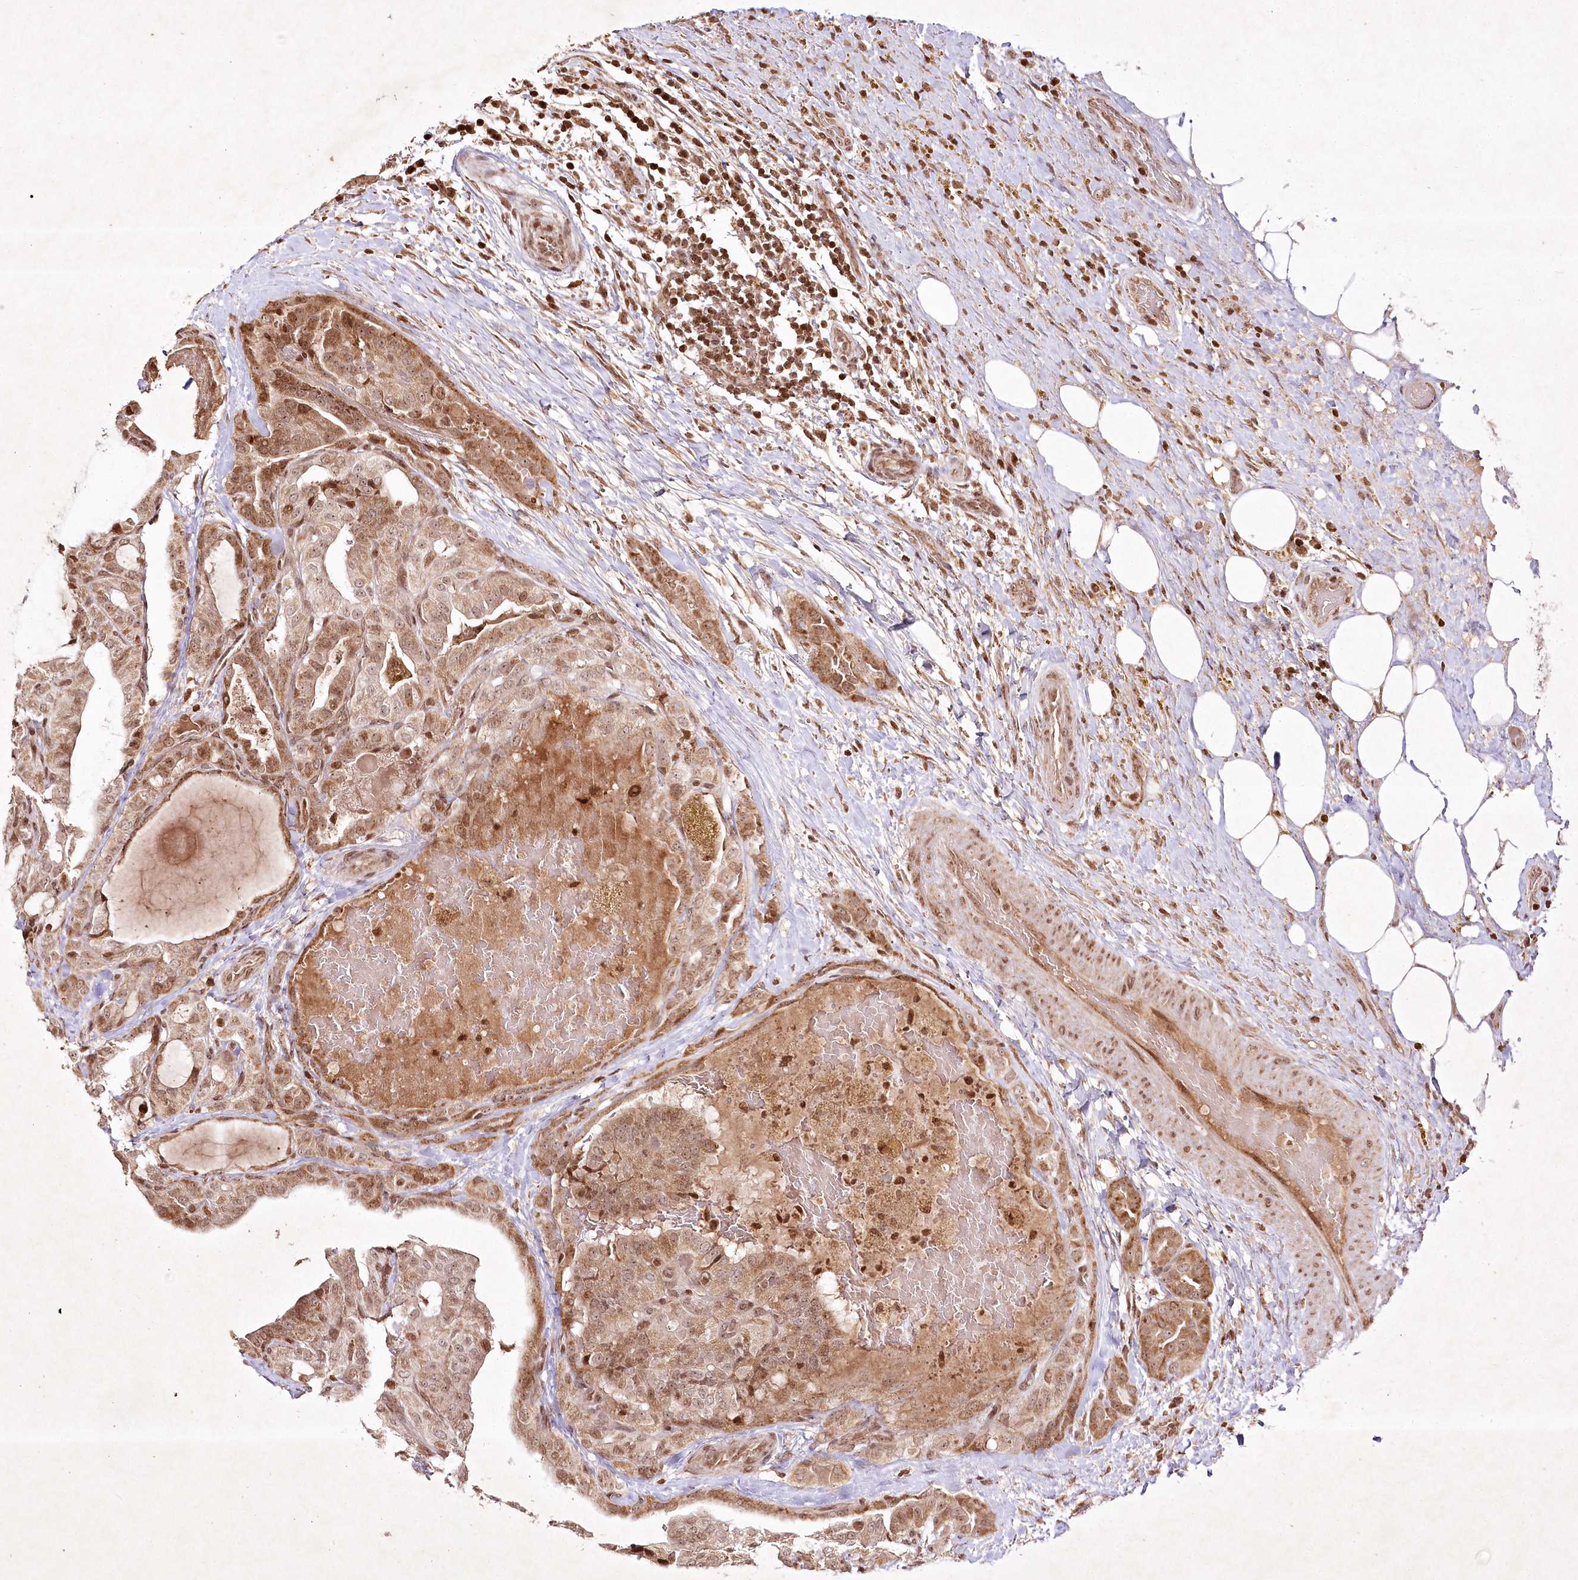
{"staining": {"intensity": "moderate", "quantity": ">75%", "location": "cytoplasmic/membranous,nuclear"}, "tissue": "thyroid cancer", "cell_type": "Tumor cells", "image_type": "cancer", "snomed": [{"axis": "morphology", "description": "Papillary adenocarcinoma, NOS"}, {"axis": "topography", "description": "Thyroid gland"}], "caption": "This is a histology image of immunohistochemistry staining of thyroid cancer (papillary adenocarcinoma), which shows moderate staining in the cytoplasmic/membranous and nuclear of tumor cells.", "gene": "CARM1", "patient": {"sex": "male", "age": 77}}